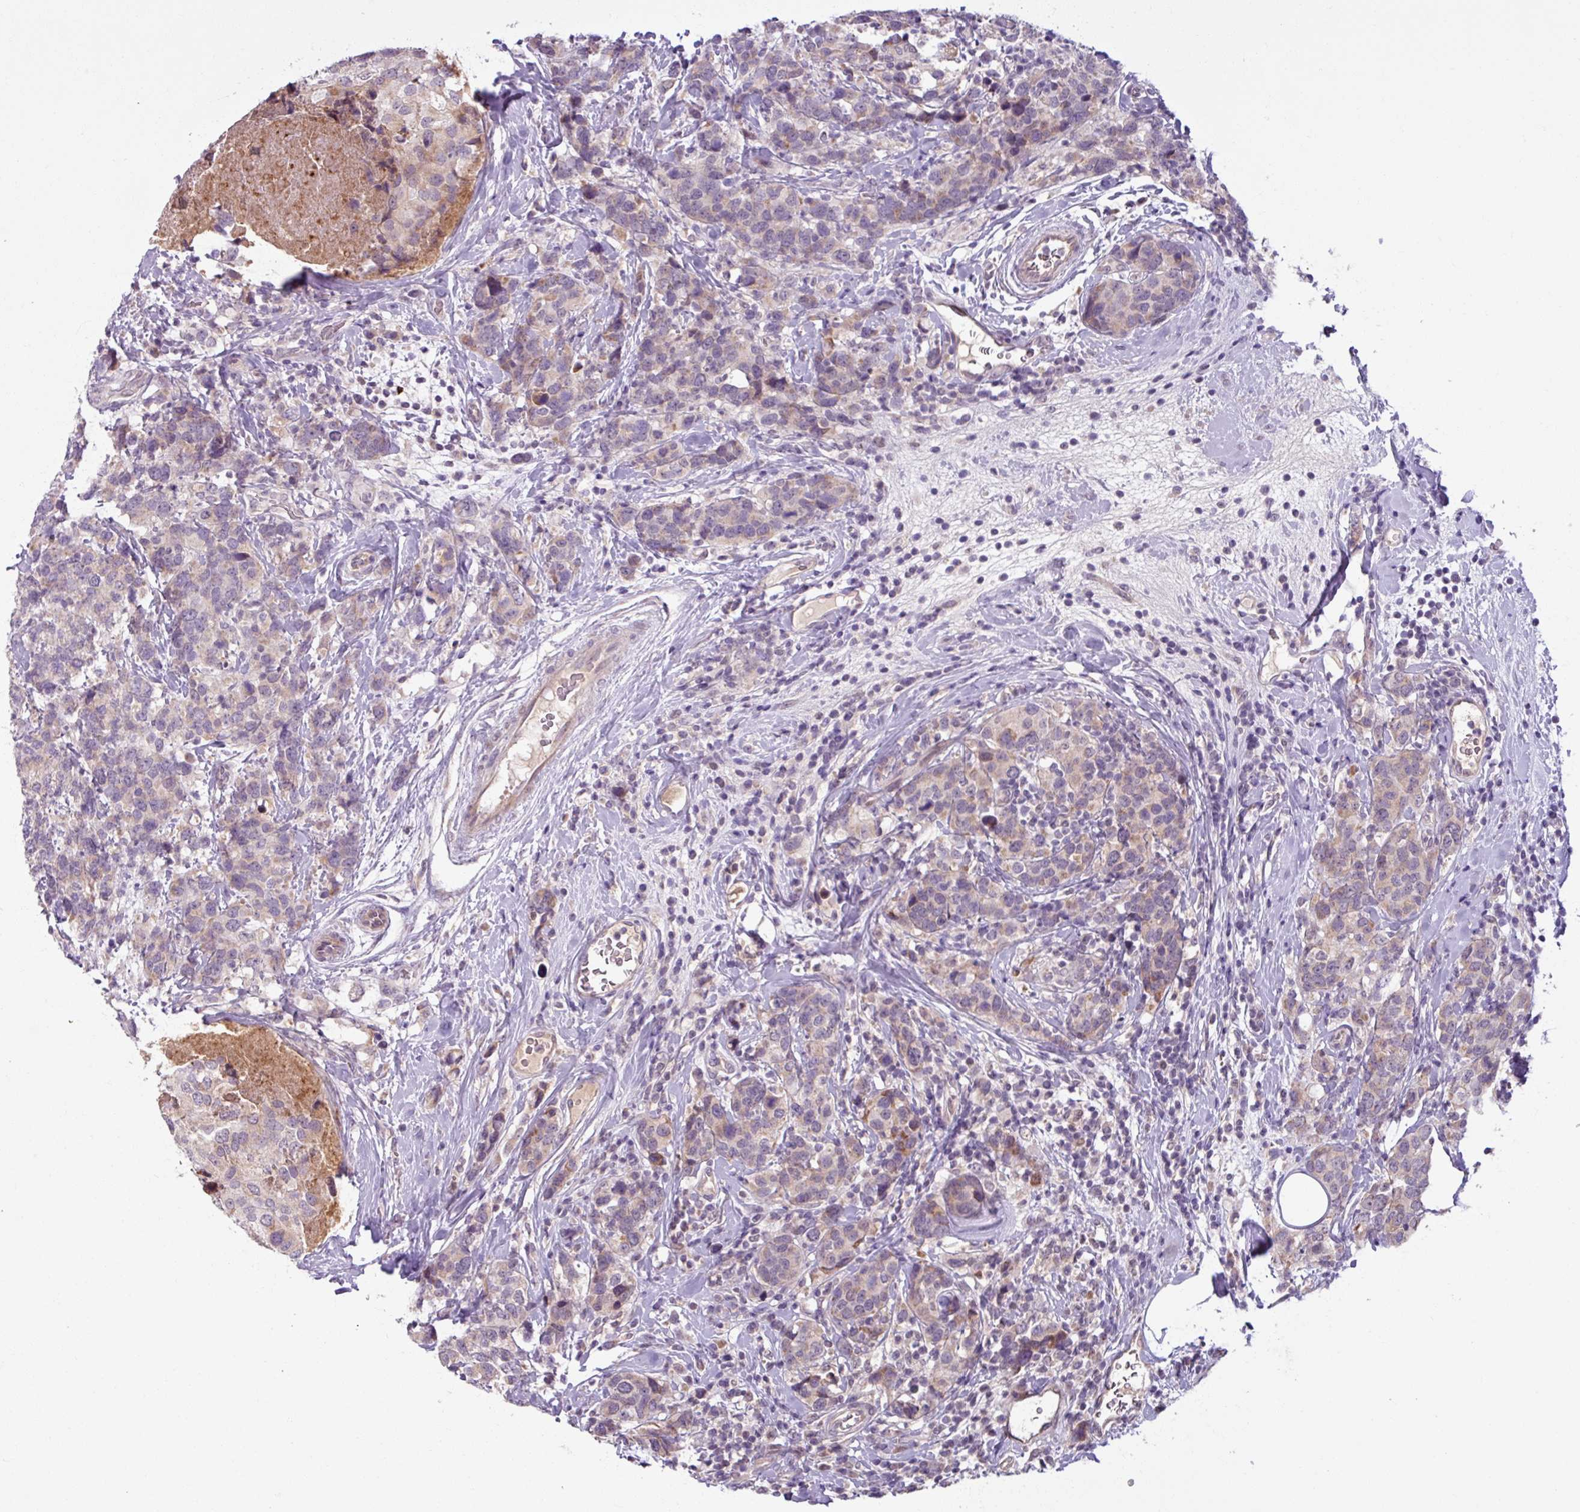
{"staining": {"intensity": "weak", "quantity": "25%-75%", "location": "cytoplasmic/membranous"}, "tissue": "breast cancer", "cell_type": "Tumor cells", "image_type": "cancer", "snomed": [{"axis": "morphology", "description": "Lobular carcinoma"}, {"axis": "topography", "description": "Breast"}], "caption": "Protein analysis of breast cancer tissue demonstrates weak cytoplasmic/membranous expression in about 25%-75% of tumor cells.", "gene": "OGFOD3", "patient": {"sex": "female", "age": 59}}